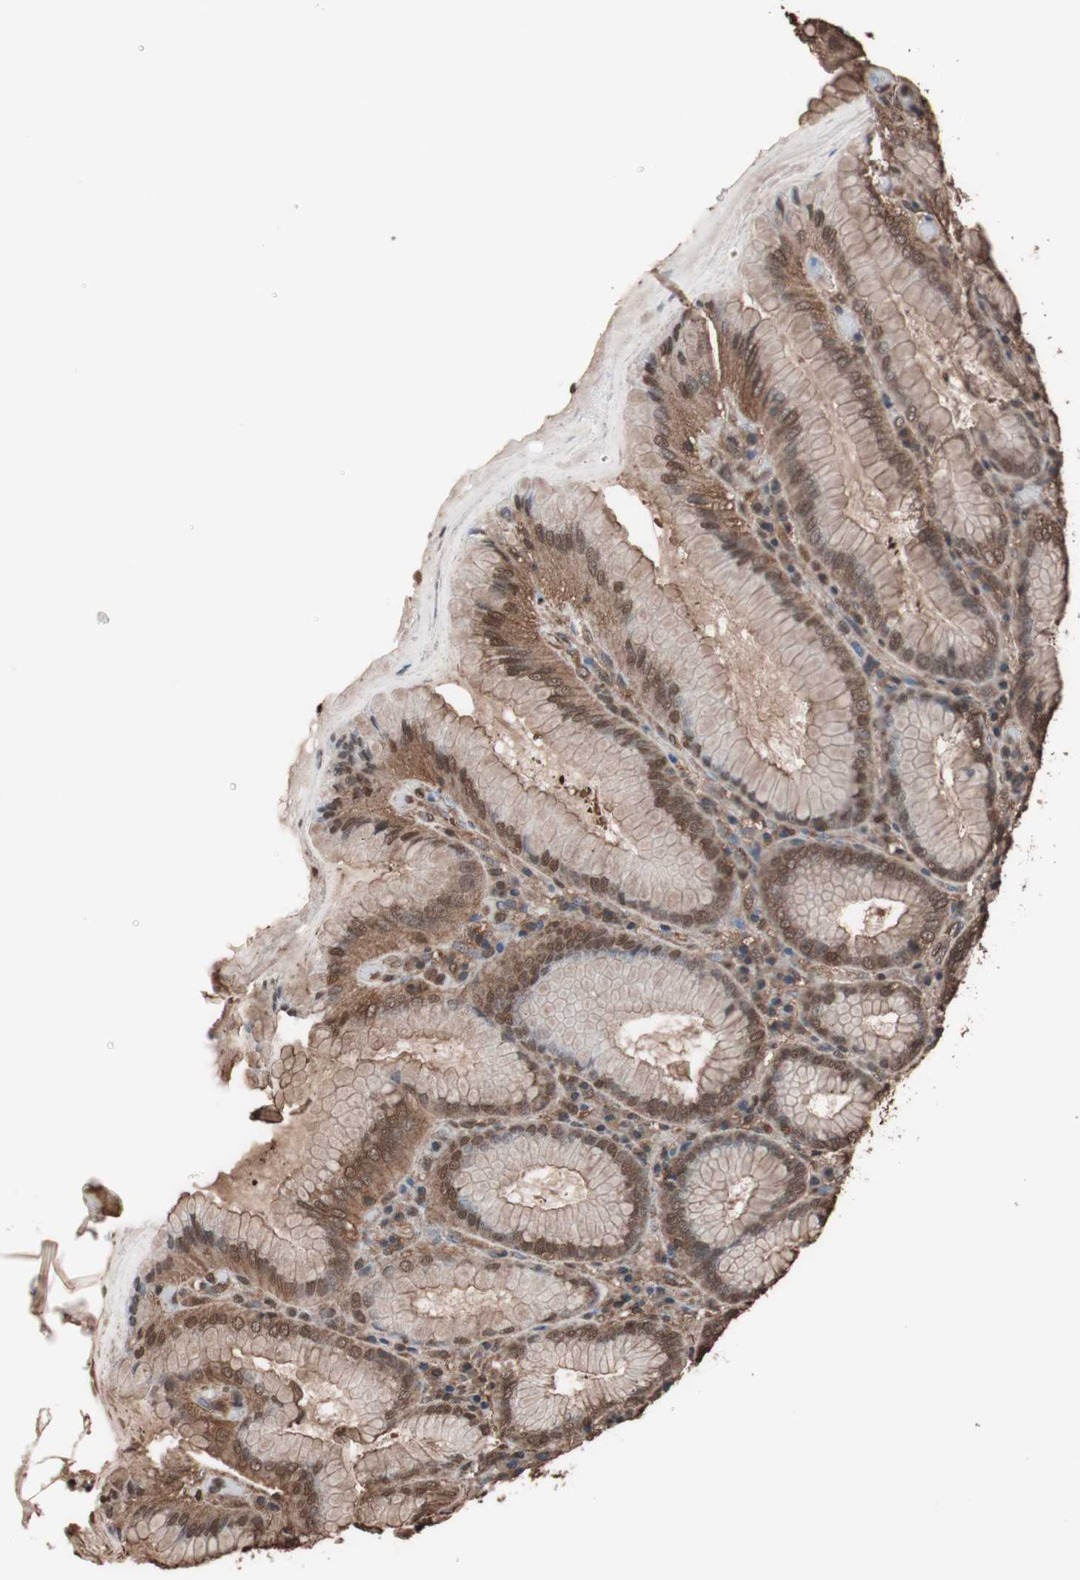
{"staining": {"intensity": "strong", "quantity": ">75%", "location": "cytoplasmic/membranous,nuclear"}, "tissue": "stomach", "cell_type": "Glandular cells", "image_type": "normal", "snomed": [{"axis": "morphology", "description": "Normal tissue, NOS"}, {"axis": "topography", "description": "Stomach, lower"}], "caption": "This is a photomicrograph of immunohistochemistry (IHC) staining of unremarkable stomach, which shows strong positivity in the cytoplasmic/membranous,nuclear of glandular cells.", "gene": "CALM2", "patient": {"sex": "female", "age": 76}}